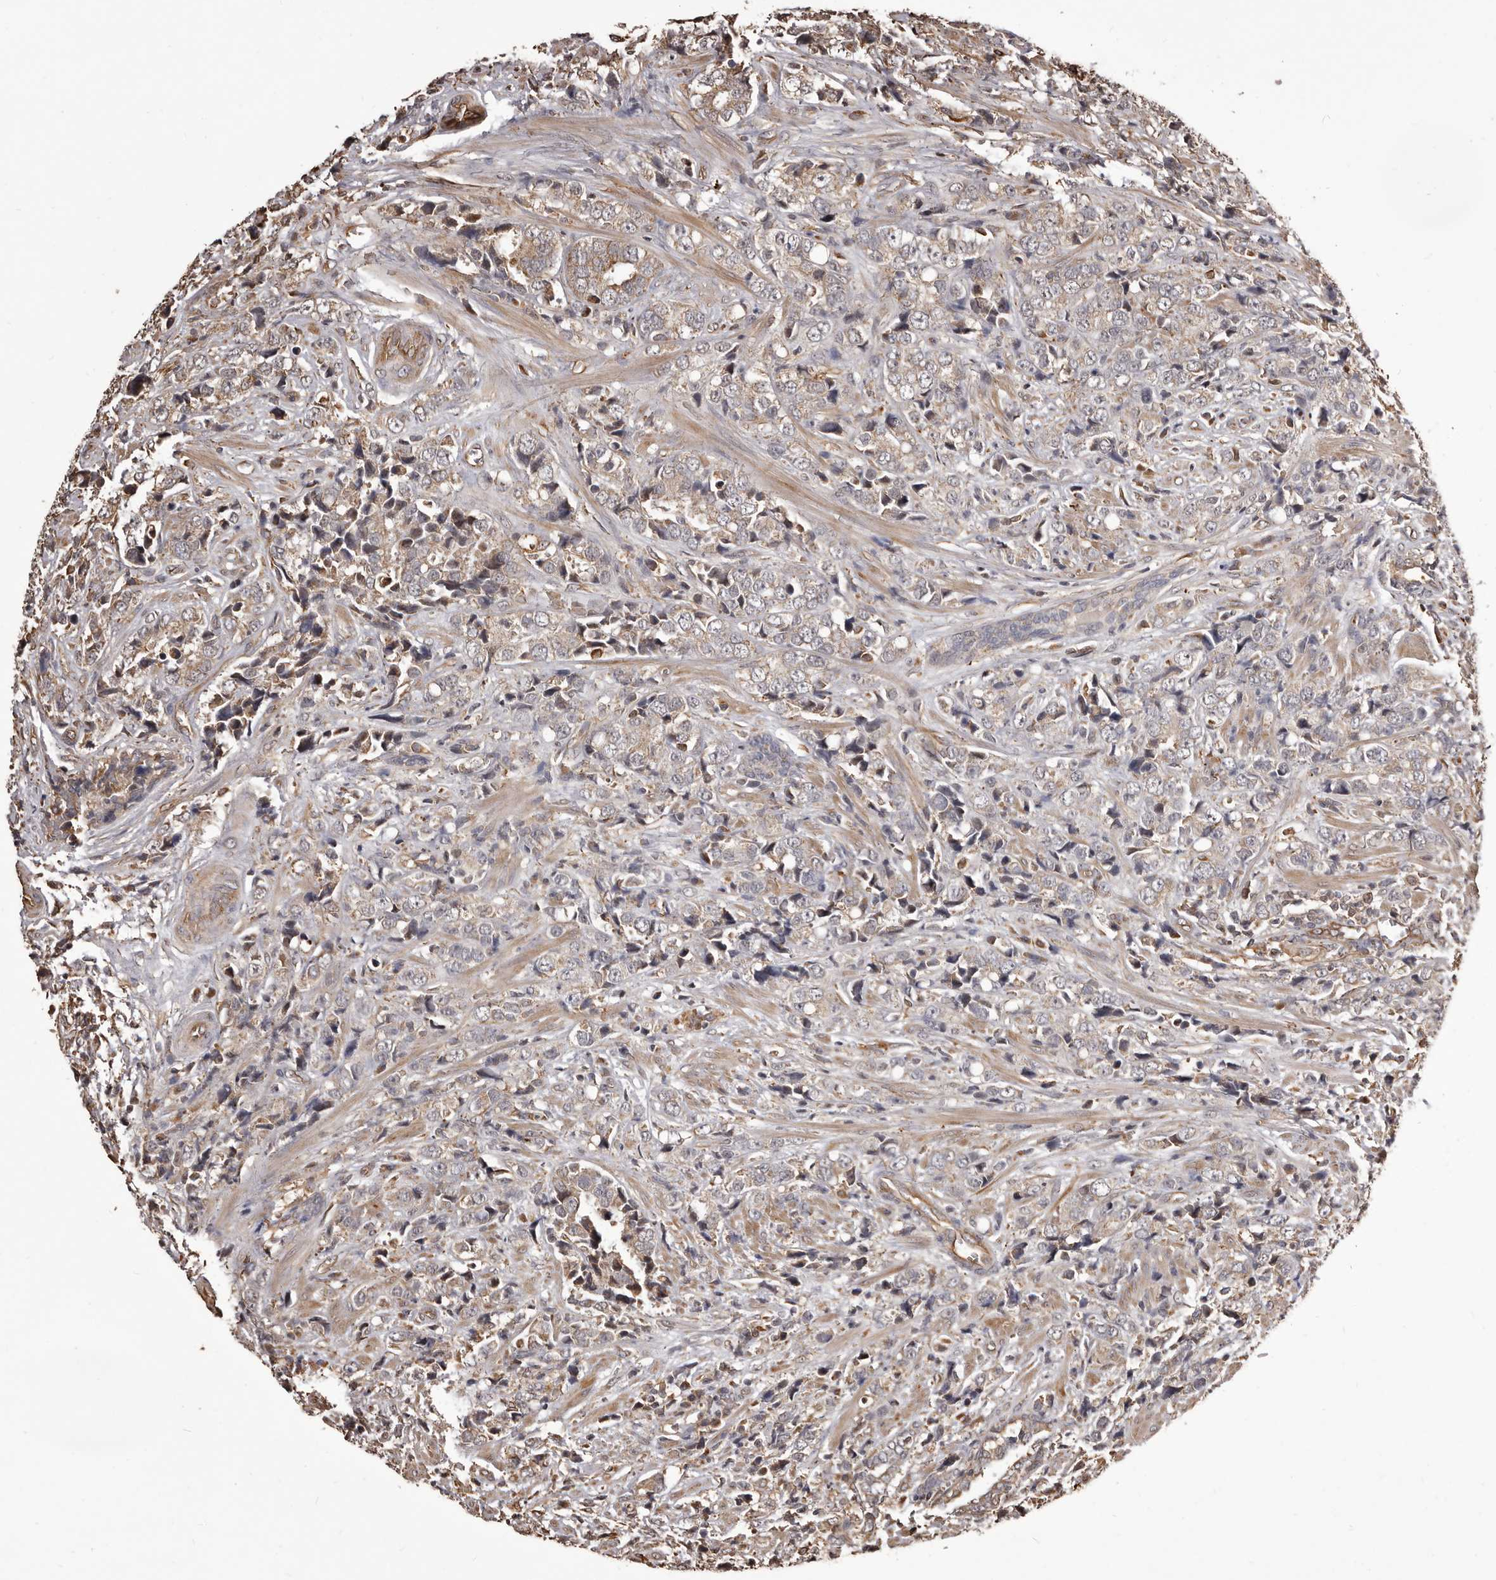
{"staining": {"intensity": "weak", "quantity": "<25%", "location": "cytoplasmic/membranous"}, "tissue": "prostate cancer", "cell_type": "Tumor cells", "image_type": "cancer", "snomed": [{"axis": "morphology", "description": "Adenocarcinoma, High grade"}, {"axis": "topography", "description": "Prostate"}], "caption": "DAB immunohistochemical staining of prostate high-grade adenocarcinoma exhibits no significant positivity in tumor cells. (Brightfield microscopy of DAB IHC at high magnification).", "gene": "ALPK1", "patient": {"sex": "male", "age": 71}}